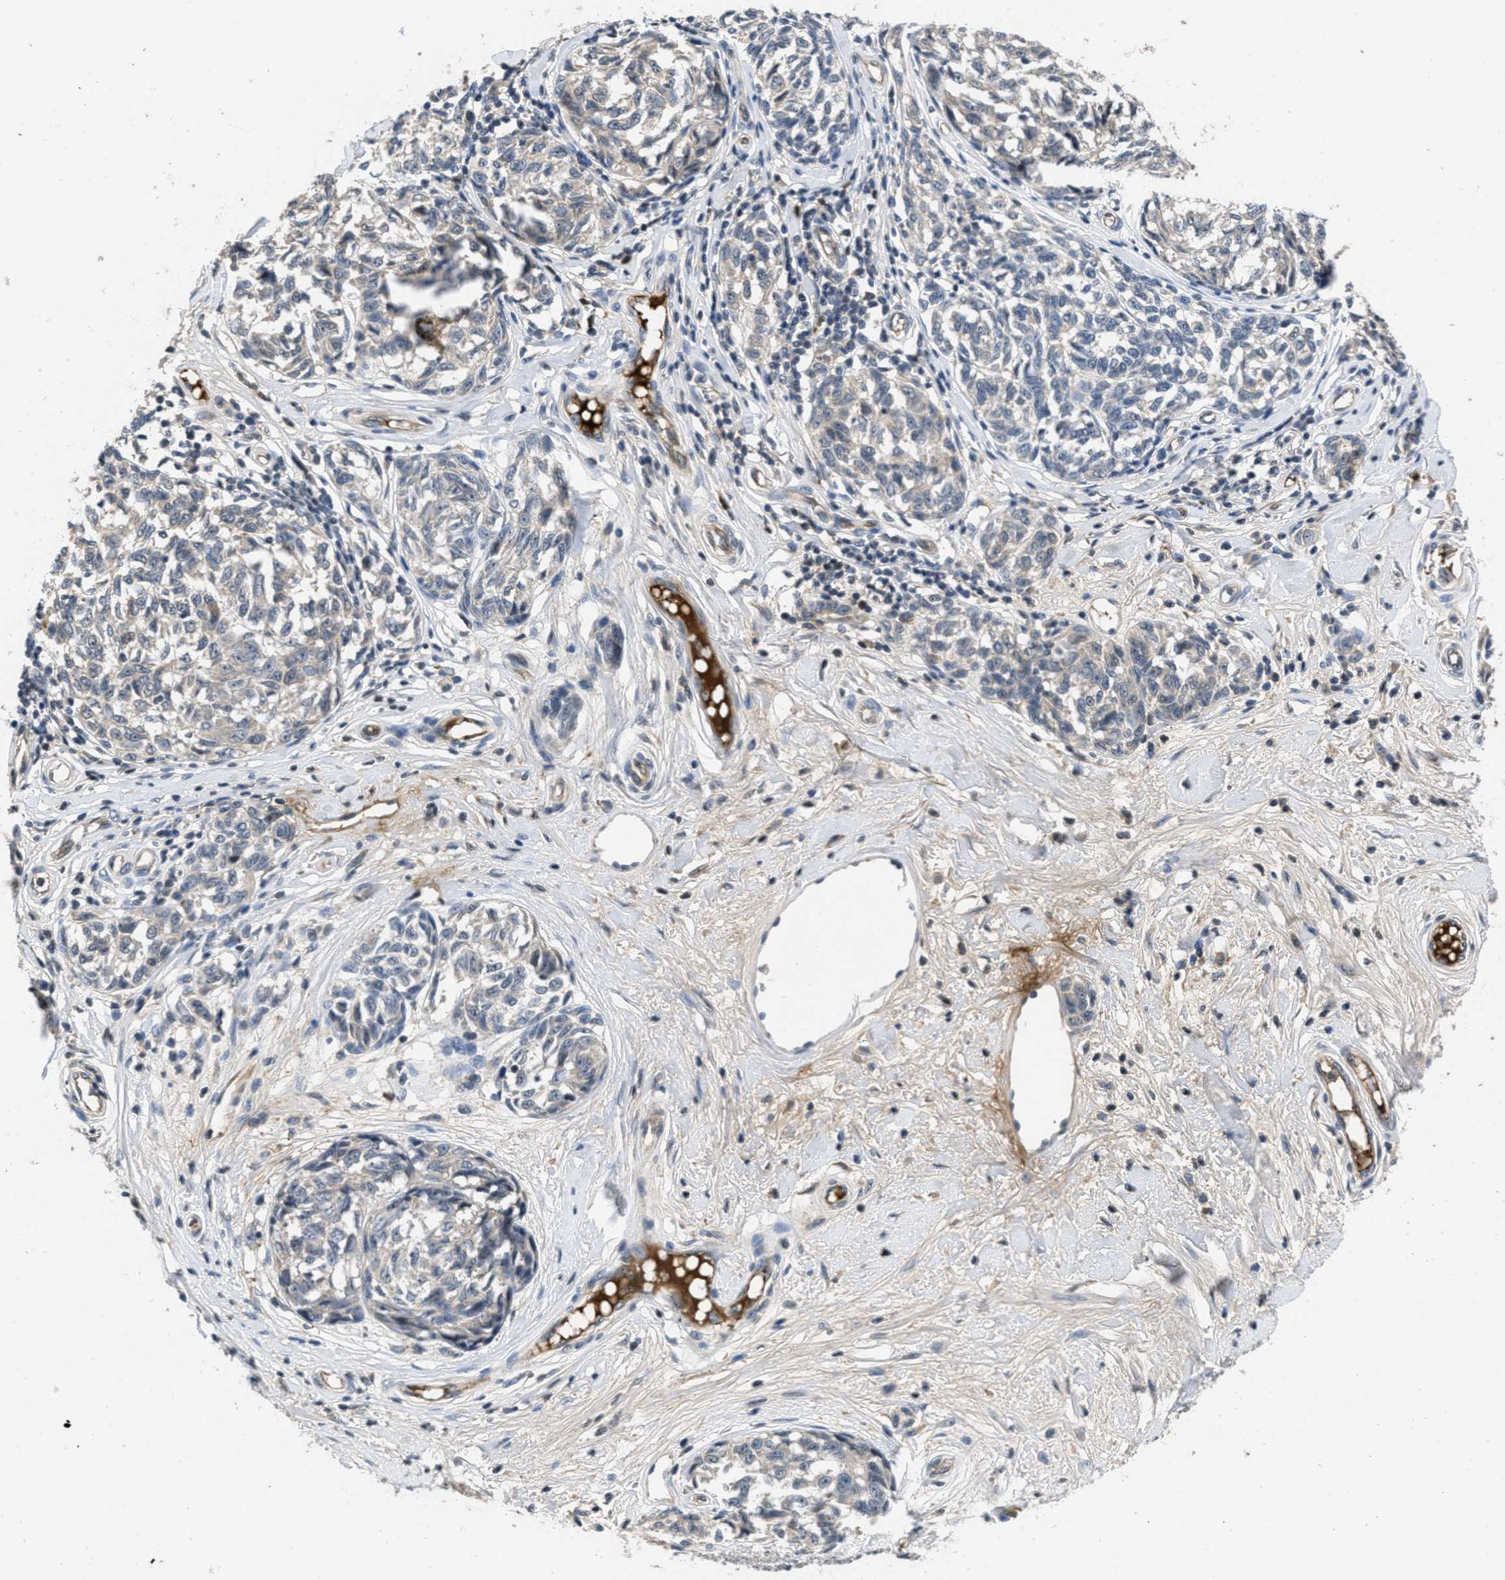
{"staining": {"intensity": "negative", "quantity": "none", "location": "none"}, "tissue": "melanoma", "cell_type": "Tumor cells", "image_type": "cancer", "snomed": [{"axis": "morphology", "description": "Malignant melanoma, NOS"}, {"axis": "topography", "description": "Skin"}], "caption": "There is no significant expression in tumor cells of melanoma.", "gene": "ANGPT1", "patient": {"sex": "female", "age": 64}}